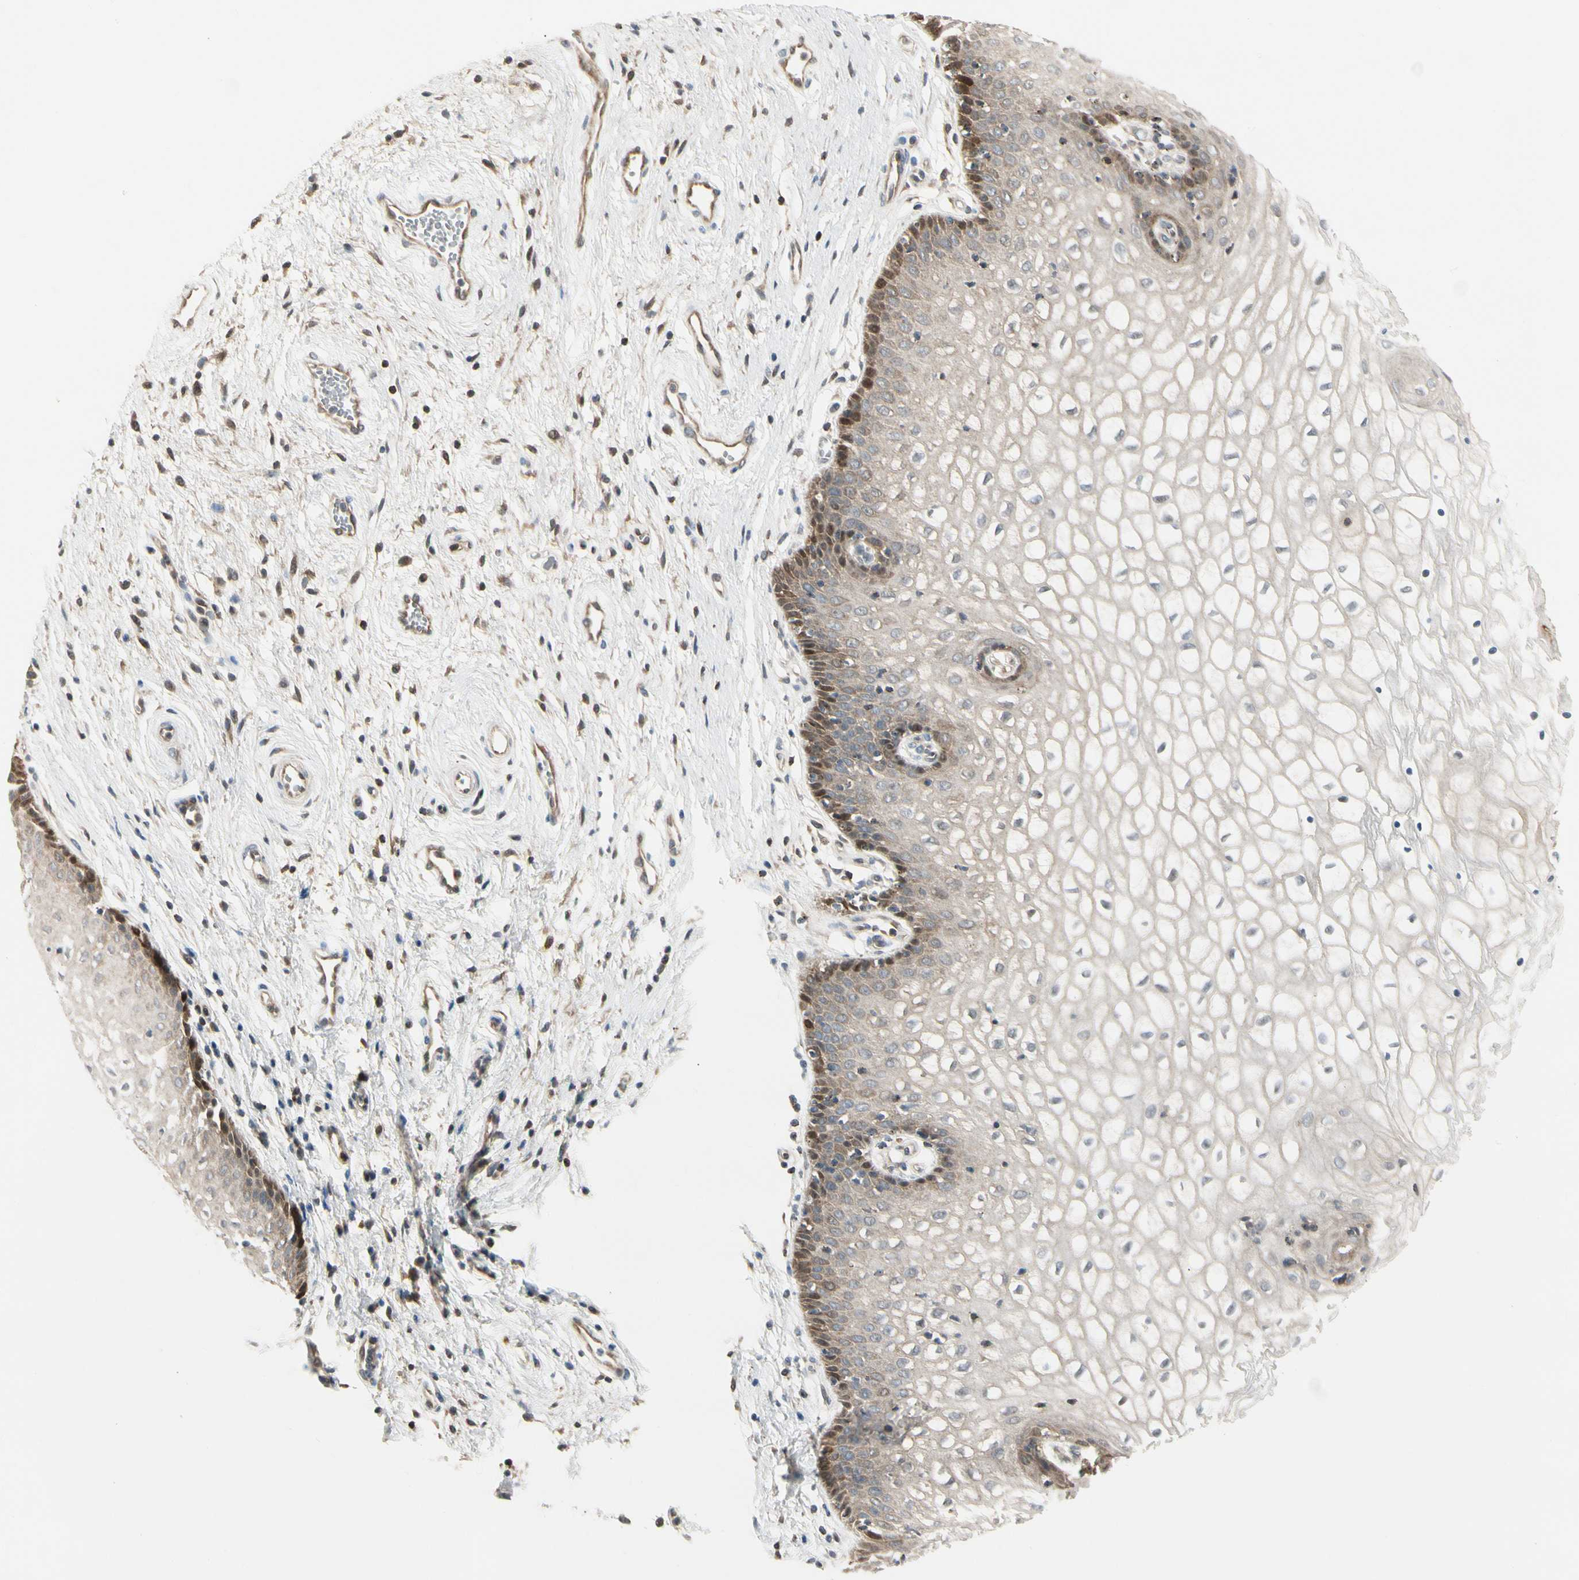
{"staining": {"intensity": "moderate", "quantity": "<25%", "location": "cytoplasmic/membranous"}, "tissue": "vagina", "cell_type": "Squamous epithelial cells", "image_type": "normal", "snomed": [{"axis": "morphology", "description": "Normal tissue, NOS"}, {"axis": "topography", "description": "Vagina"}], "caption": "This image demonstrates immunohistochemistry staining of unremarkable vagina, with low moderate cytoplasmic/membranous staining in about <25% of squamous epithelial cells.", "gene": "EVC", "patient": {"sex": "female", "age": 34}}